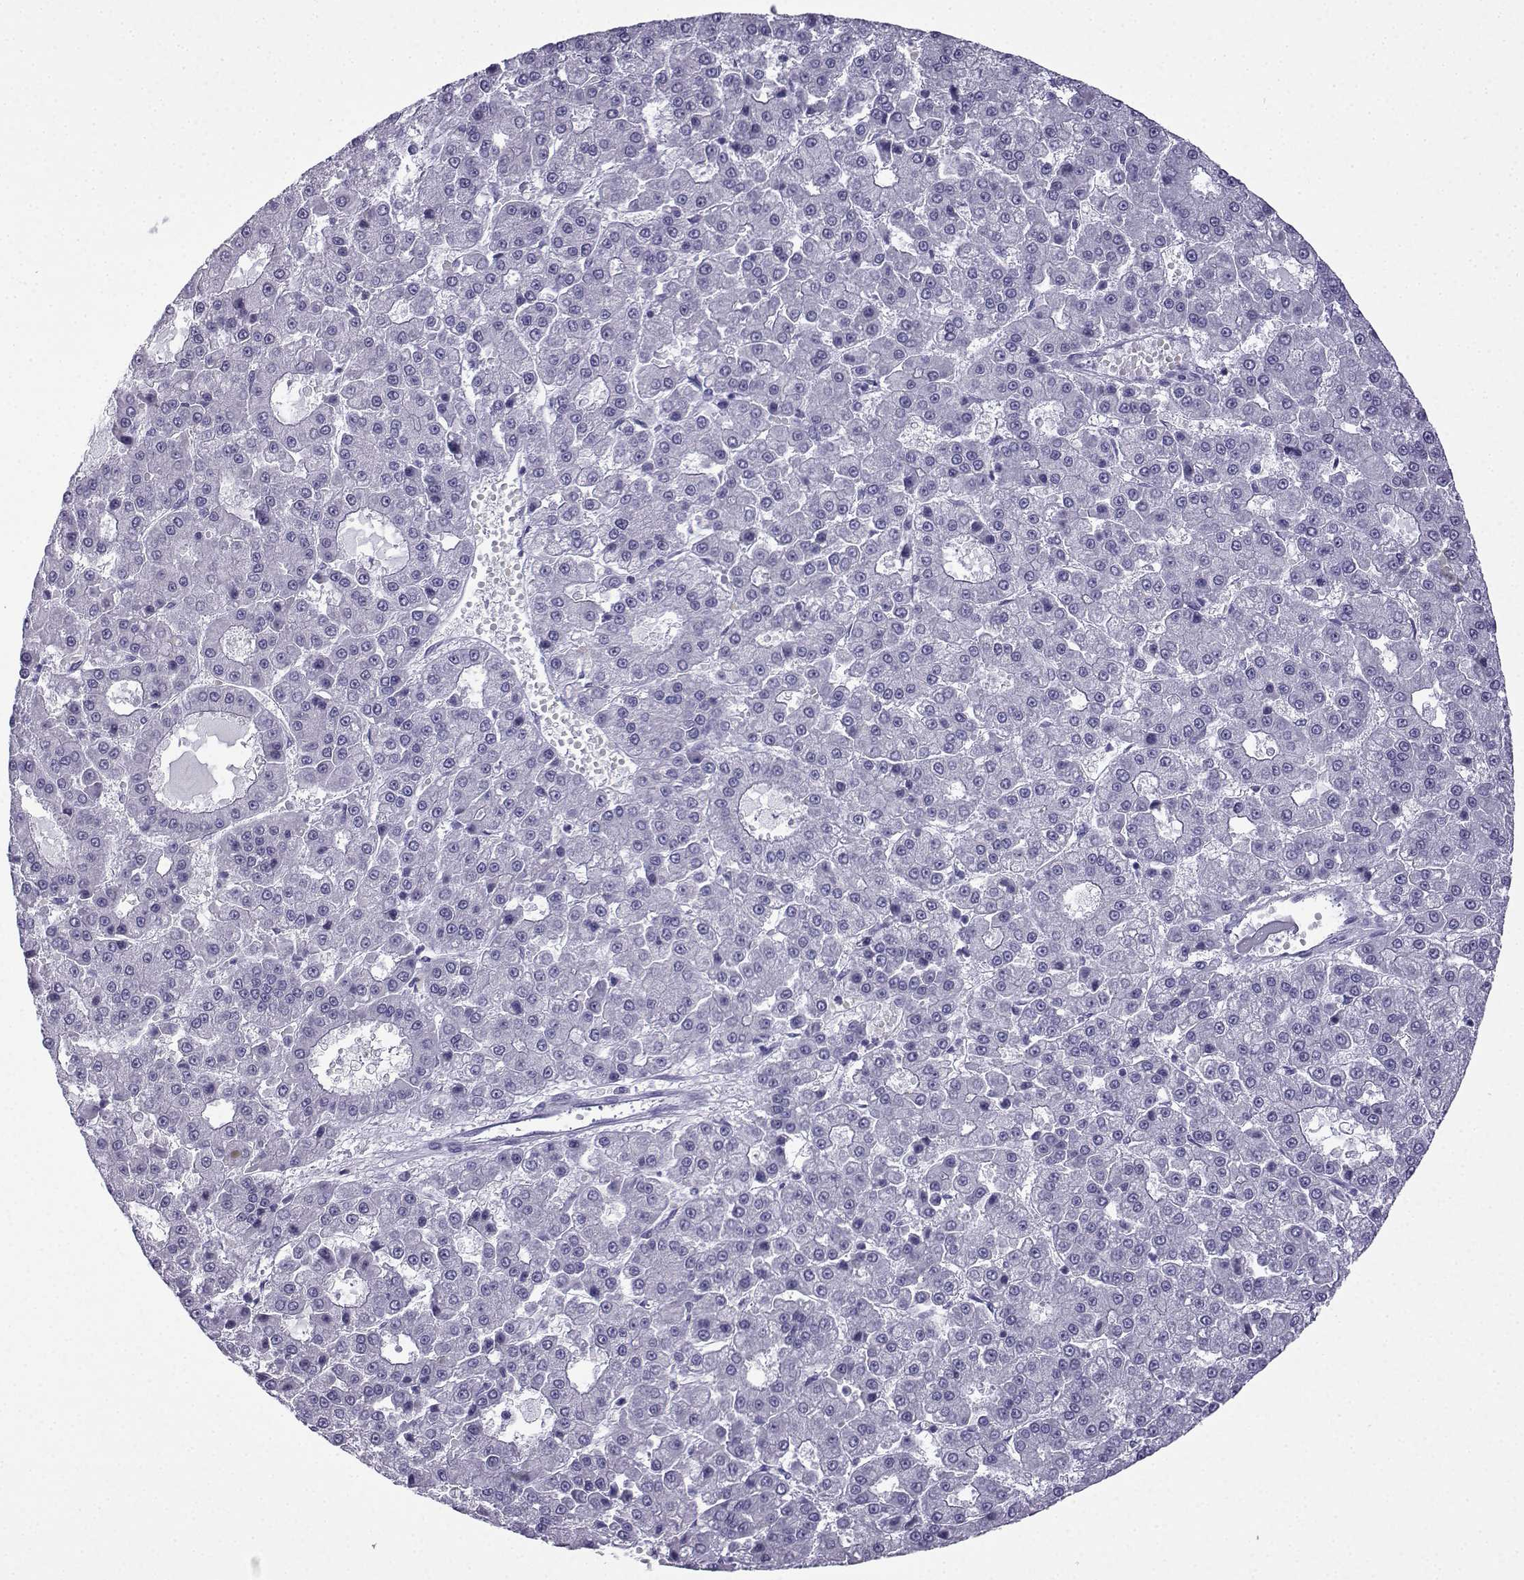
{"staining": {"intensity": "negative", "quantity": "none", "location": "none"}, "tissue": "liver cancer", "cell_type": "Tumor cells", "image_type": "cancer", "snomed": [{"axis": "morphology", "description": "Carcinoma, Hepatocellular, NOS"}, {"axis": "topography", "description": "Liver"}], "caption": "DAB immunohistochemical staining of liver hepatocellular carcinoma reveals no significant positivity in tumor cells. Nuclei are stained in blue.", "gene": "ACRBP", "patient": {"sex": "male", "age": 70}}